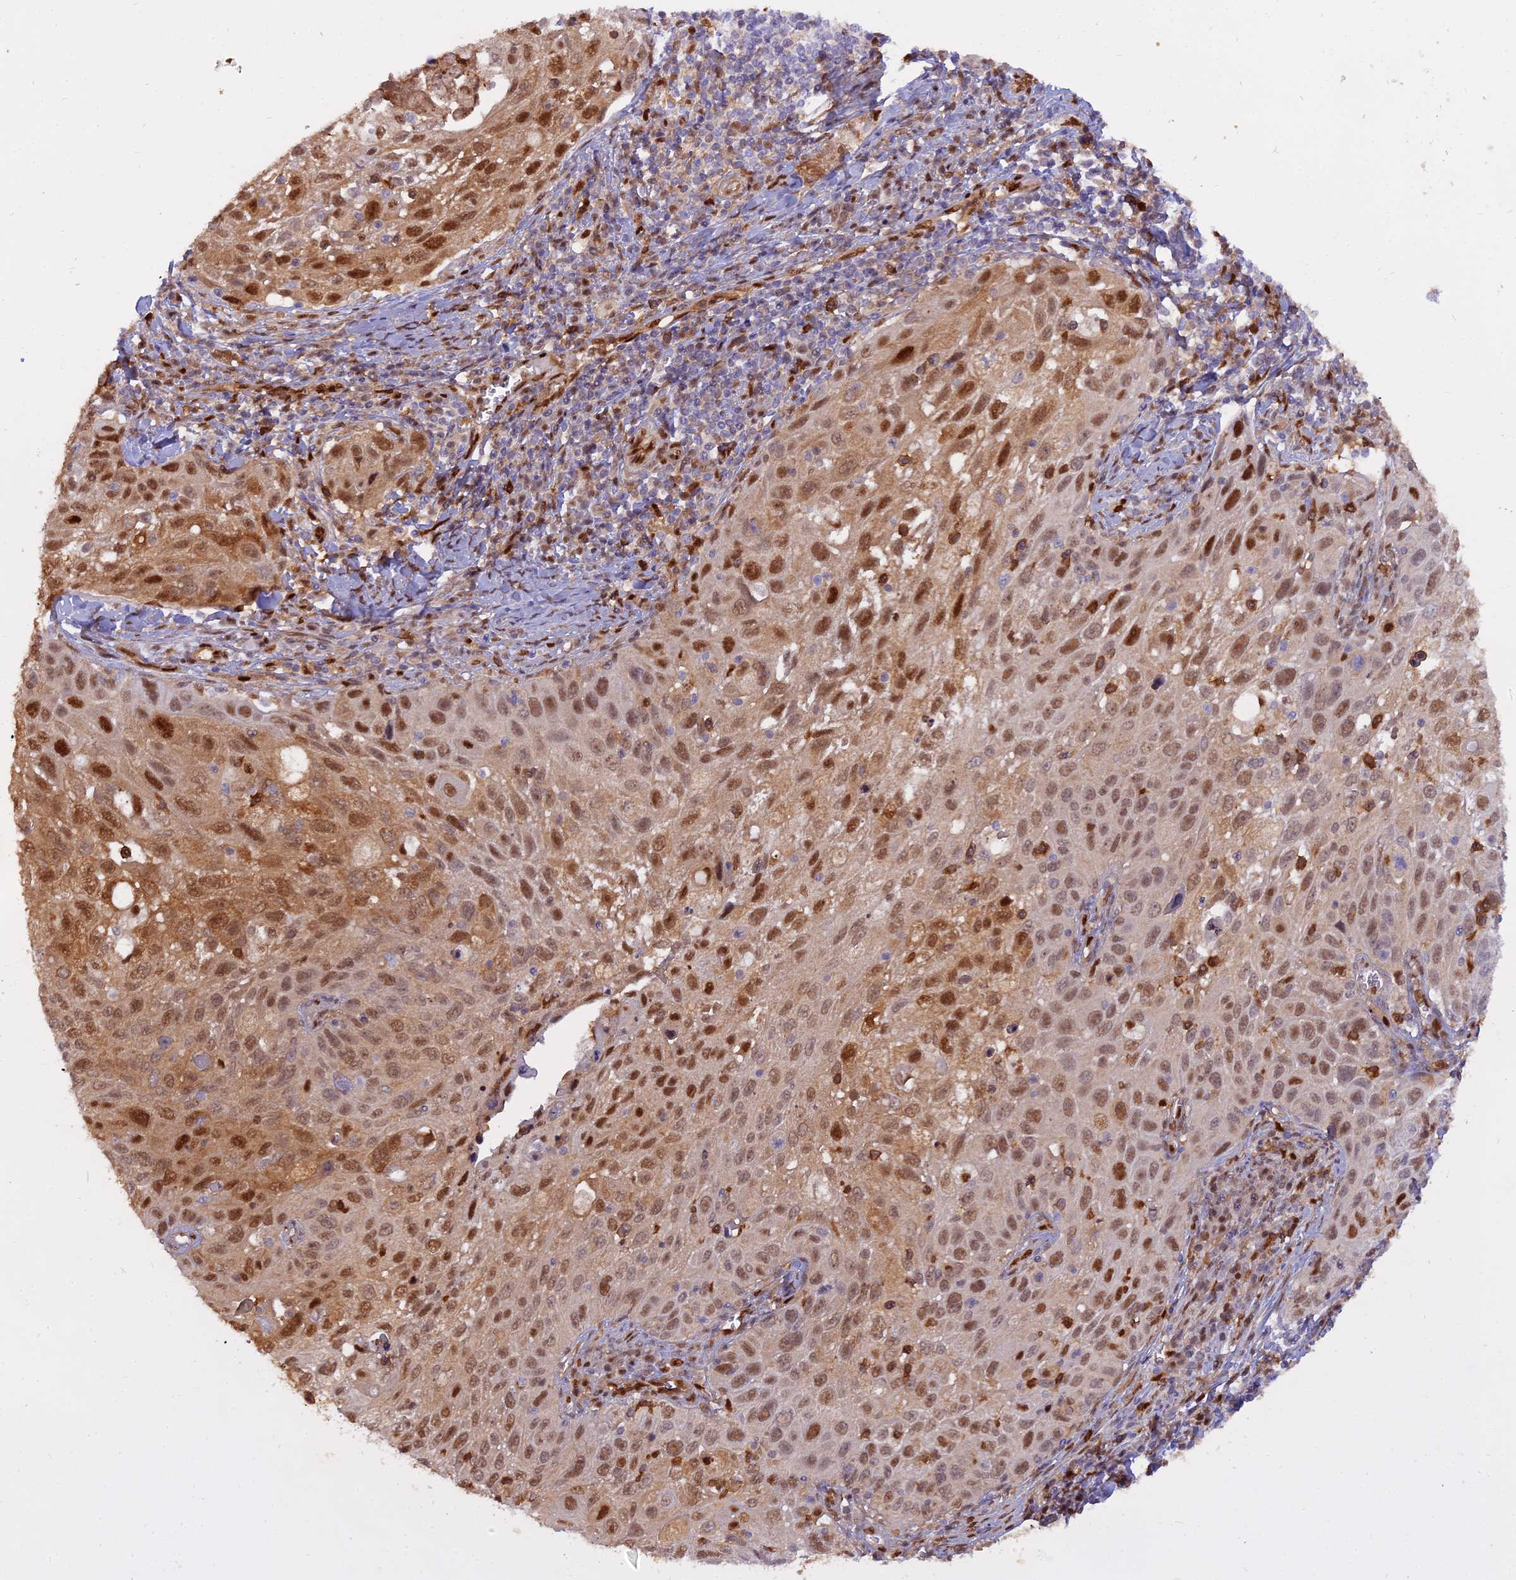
{"staining": {"intensity": "moderate", "quantity": ">75%", "location": "nuclear"}, "tissue": "cervical cancer", "cell_type": "Tumor cells", "image_type": "cancer", "snomed": [{"axis": "morphology", "description": "Squamous cell carcinoma, NOS"}, {"axis": "topography", "description": "Cervix"}], "caption": "An image showing moderate nuclear expression in about >75% of tumor cells in cervical cancer (squamous cell carcinoma), as visualized by brown immunohistochemical staining.", "gene": "NPEPL1", "patient": {"sex": "female", "age": 70}}